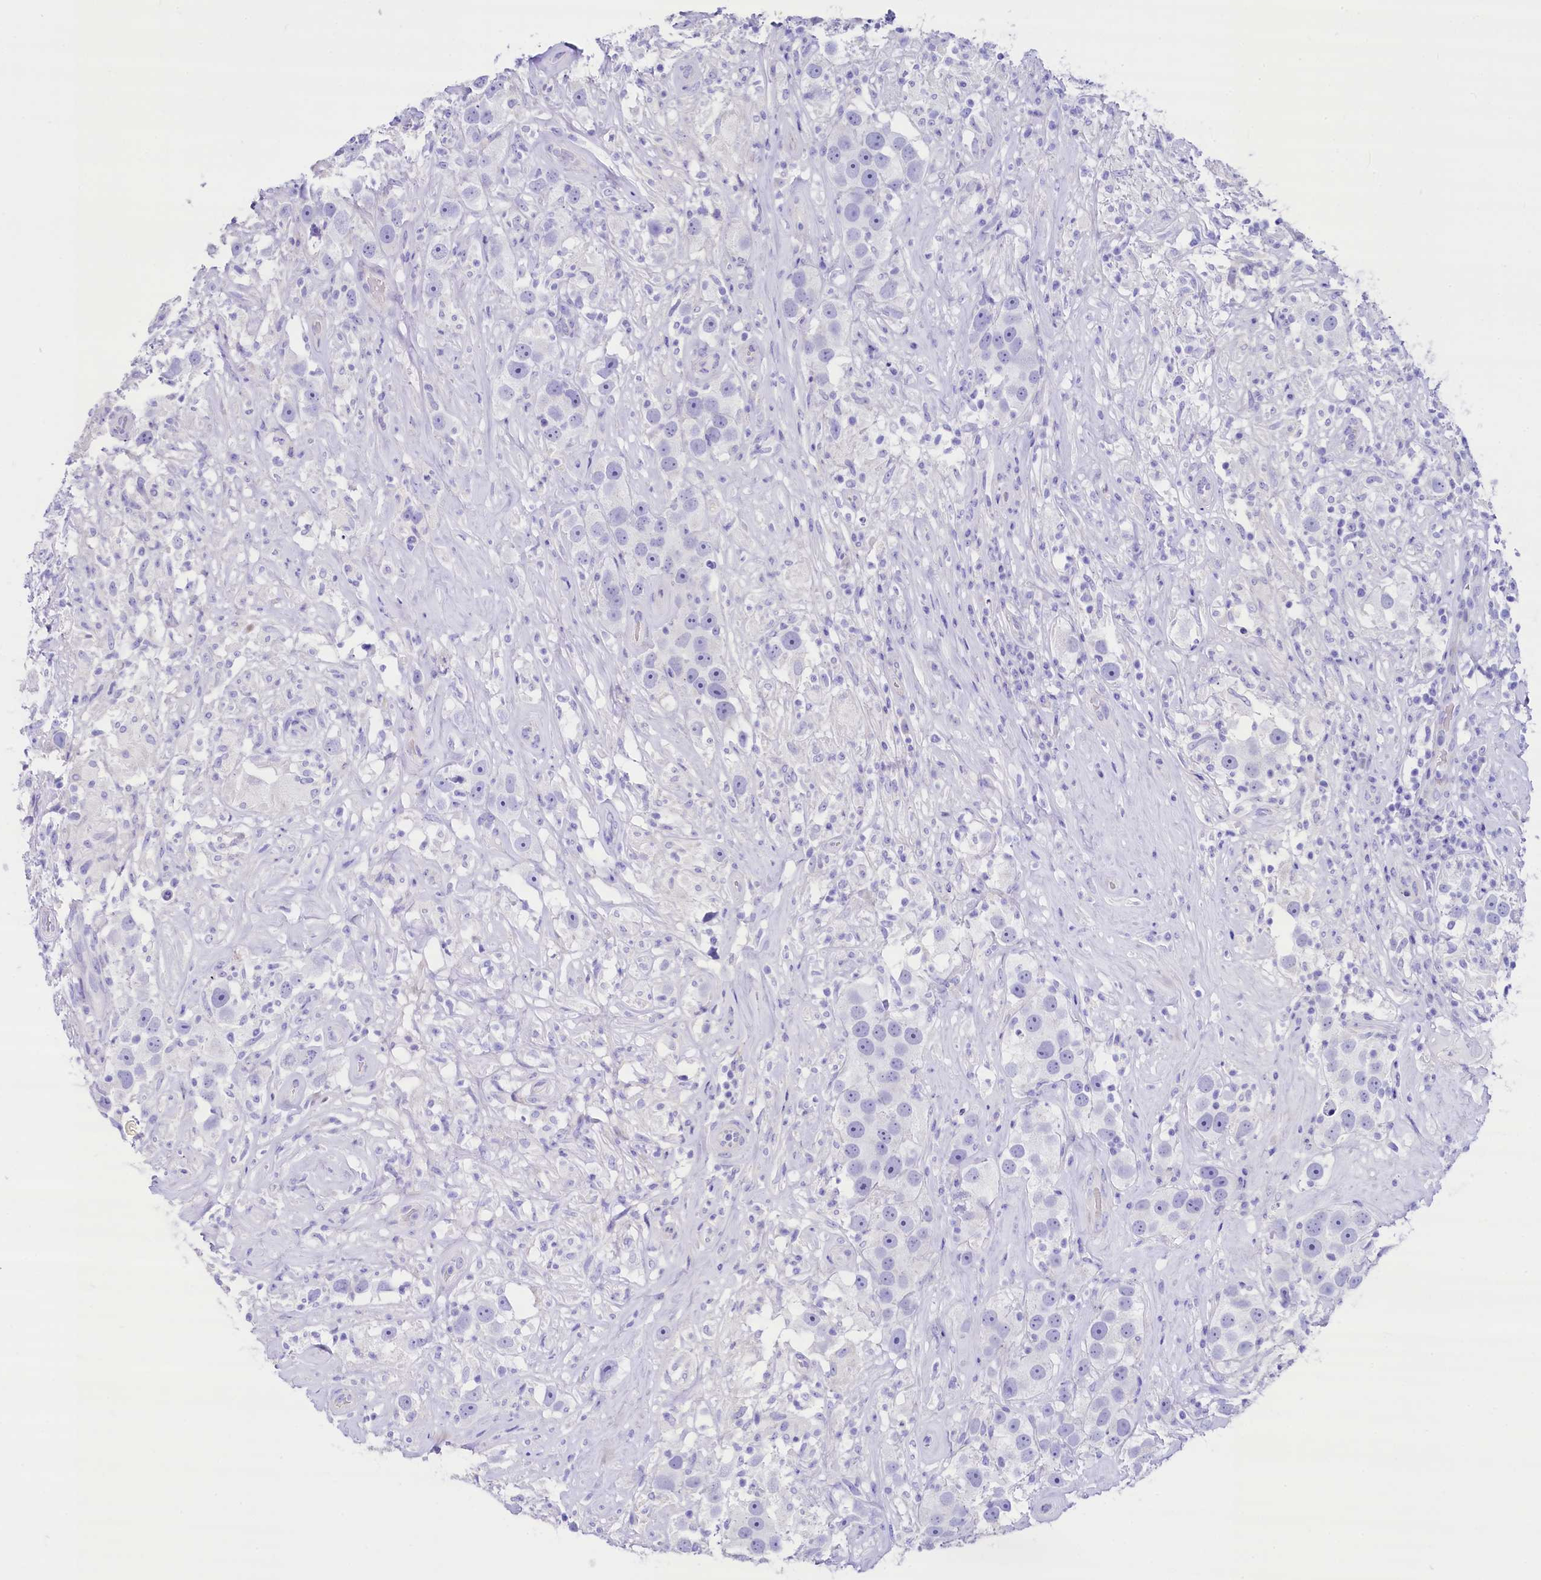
{"staining": {"intensity": "negative", "quantity": "none", "location": "none"}, "tissue": "testis cancer", "cell_type": "Tumor cells", "image_type": "cancer", "snomed": [{"axis": "morphology", "description": "Seminoma, NOS"}, {"axis": "topography", "description": "Testis"}], "caption": "Tumor cells show no significant protein expression in testis cancer (seminoma). (Stains: DAB (3,3'-diaminobenzidine) IHC with hematoxylin counter stain, Microscopy: brightfield microscopy at high magnification).", "gene": "RBP3", "patient": {"sex": "male", "age": 49}}